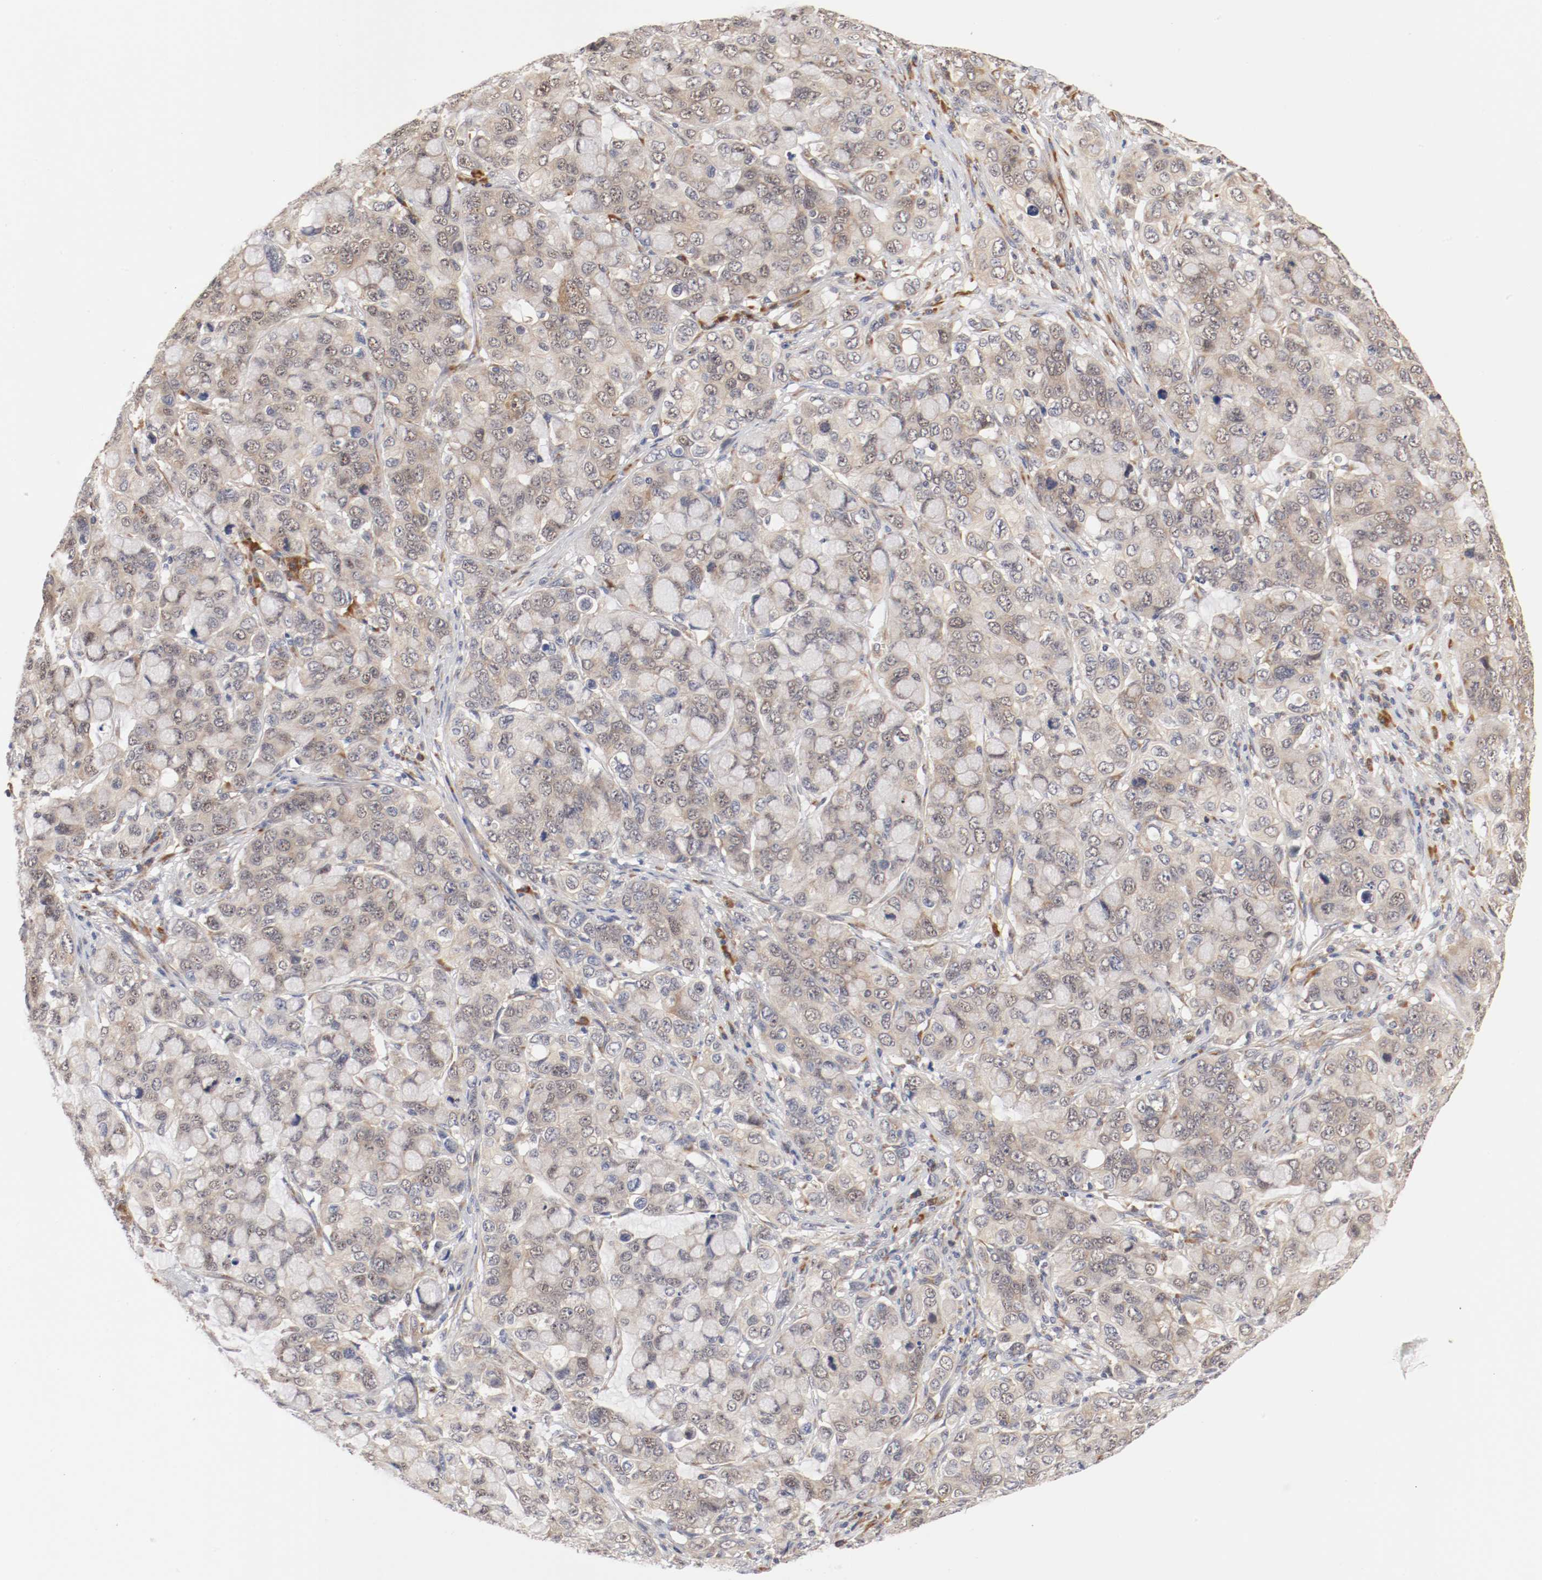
{"staining": {"intensity": "weak", "quantity": ">75%", "location": "cytoplasmic/membranous"}, "tissue": "stomach cancer", "cell_type": "Tumor cells", "image_type": "cancer", "snomed": [{"axis": "morphology", "description": "Adenocarcinoma, NOS"}, {"axis": "topography", "description": "Stomach, lower"}], "caption": "A high-resolution photomicrograph shows IHC staining of adenocarcinoma (stomach), which demonstrates weak cytoplasmic/membranous expression in approximately >75% of tumor cells.", "gene": "FKBP3", "patient": {"sex": "male", "age": 84}}